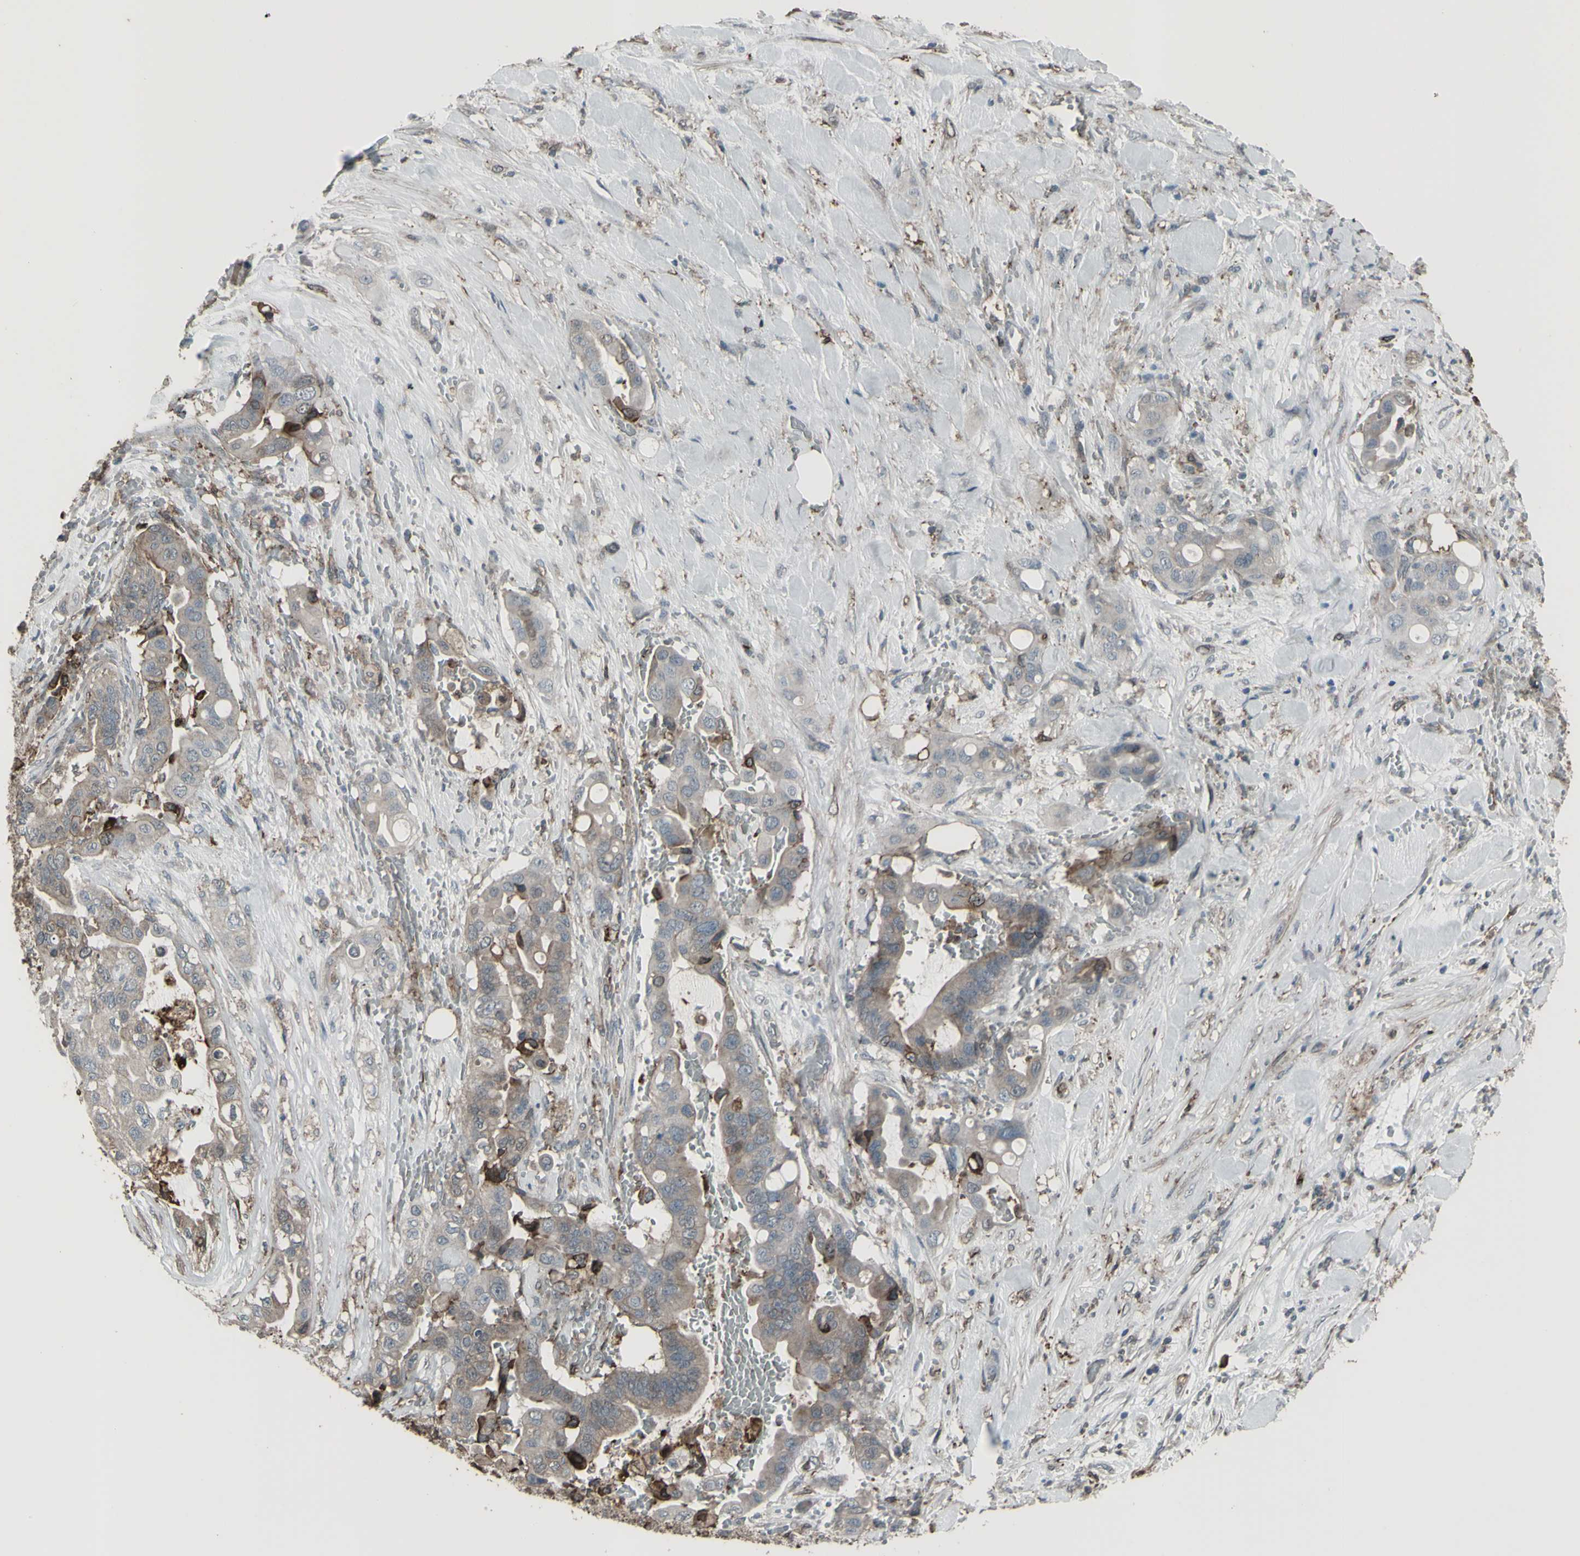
{"staining": {"intensity": "weak", "quantity": ">75%", "location": "cytoplasmic/membranous"}, "tissue": "liver cancer", "cell_type": "Tumor cells", "image_type": "cancer", "snomed": [{"axis": "morphology", "description": "Cholangiocarcinoma"}, {"axis": "topography", "description": "Liver"}], "caption": "Immunohistochemical staining of liver cancer shows low levels of weak cytoplasmic/membranous protein expression in about >75% of tumor cells. Using DAB (3,3'-diaminobenzidine) (brown) and hematoxylin (blue) stains, captured at high magnification using brightfield microscopy.", "gene": "SMO", "patient": {"sex": "female", "age": 61}}